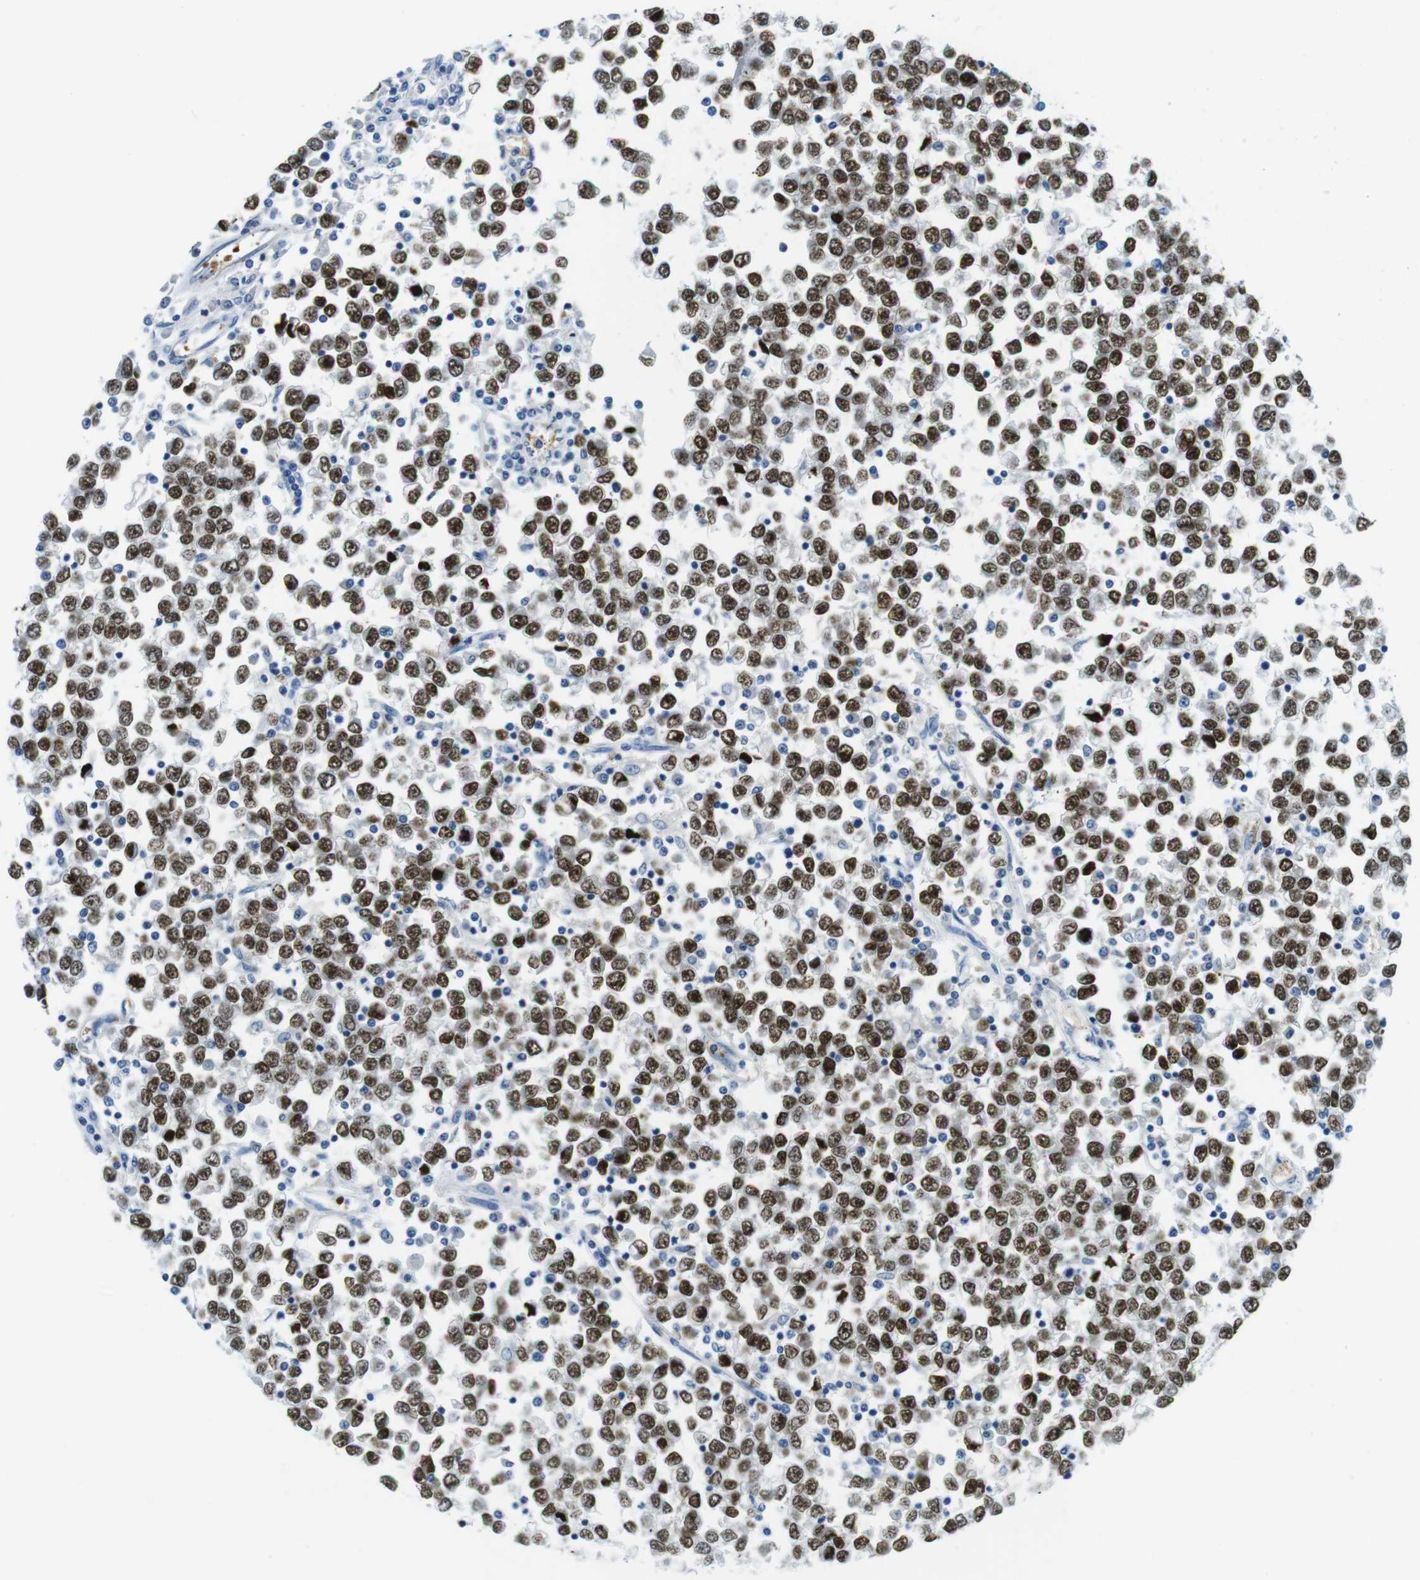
{"staining": {"intensity": "strong", "quantity": ">75%", "location": "nuclear"}, "tissue": "testis cancer", "cell_type": "Tumor cells", "image_type": "cancer", "snomed": [{"axis": "morphology", "description": "Seminoma, NOS"}, {"axis": "topography", "description": "Testis"}], "caption": "Immunohistochemical staining of human seminoma (testis) shows high levels of strong nuclear protein positivity in about >75% of tumor cells.", "gene": "TFAP2C", "patient": {"sex": "male", "age": 65}}